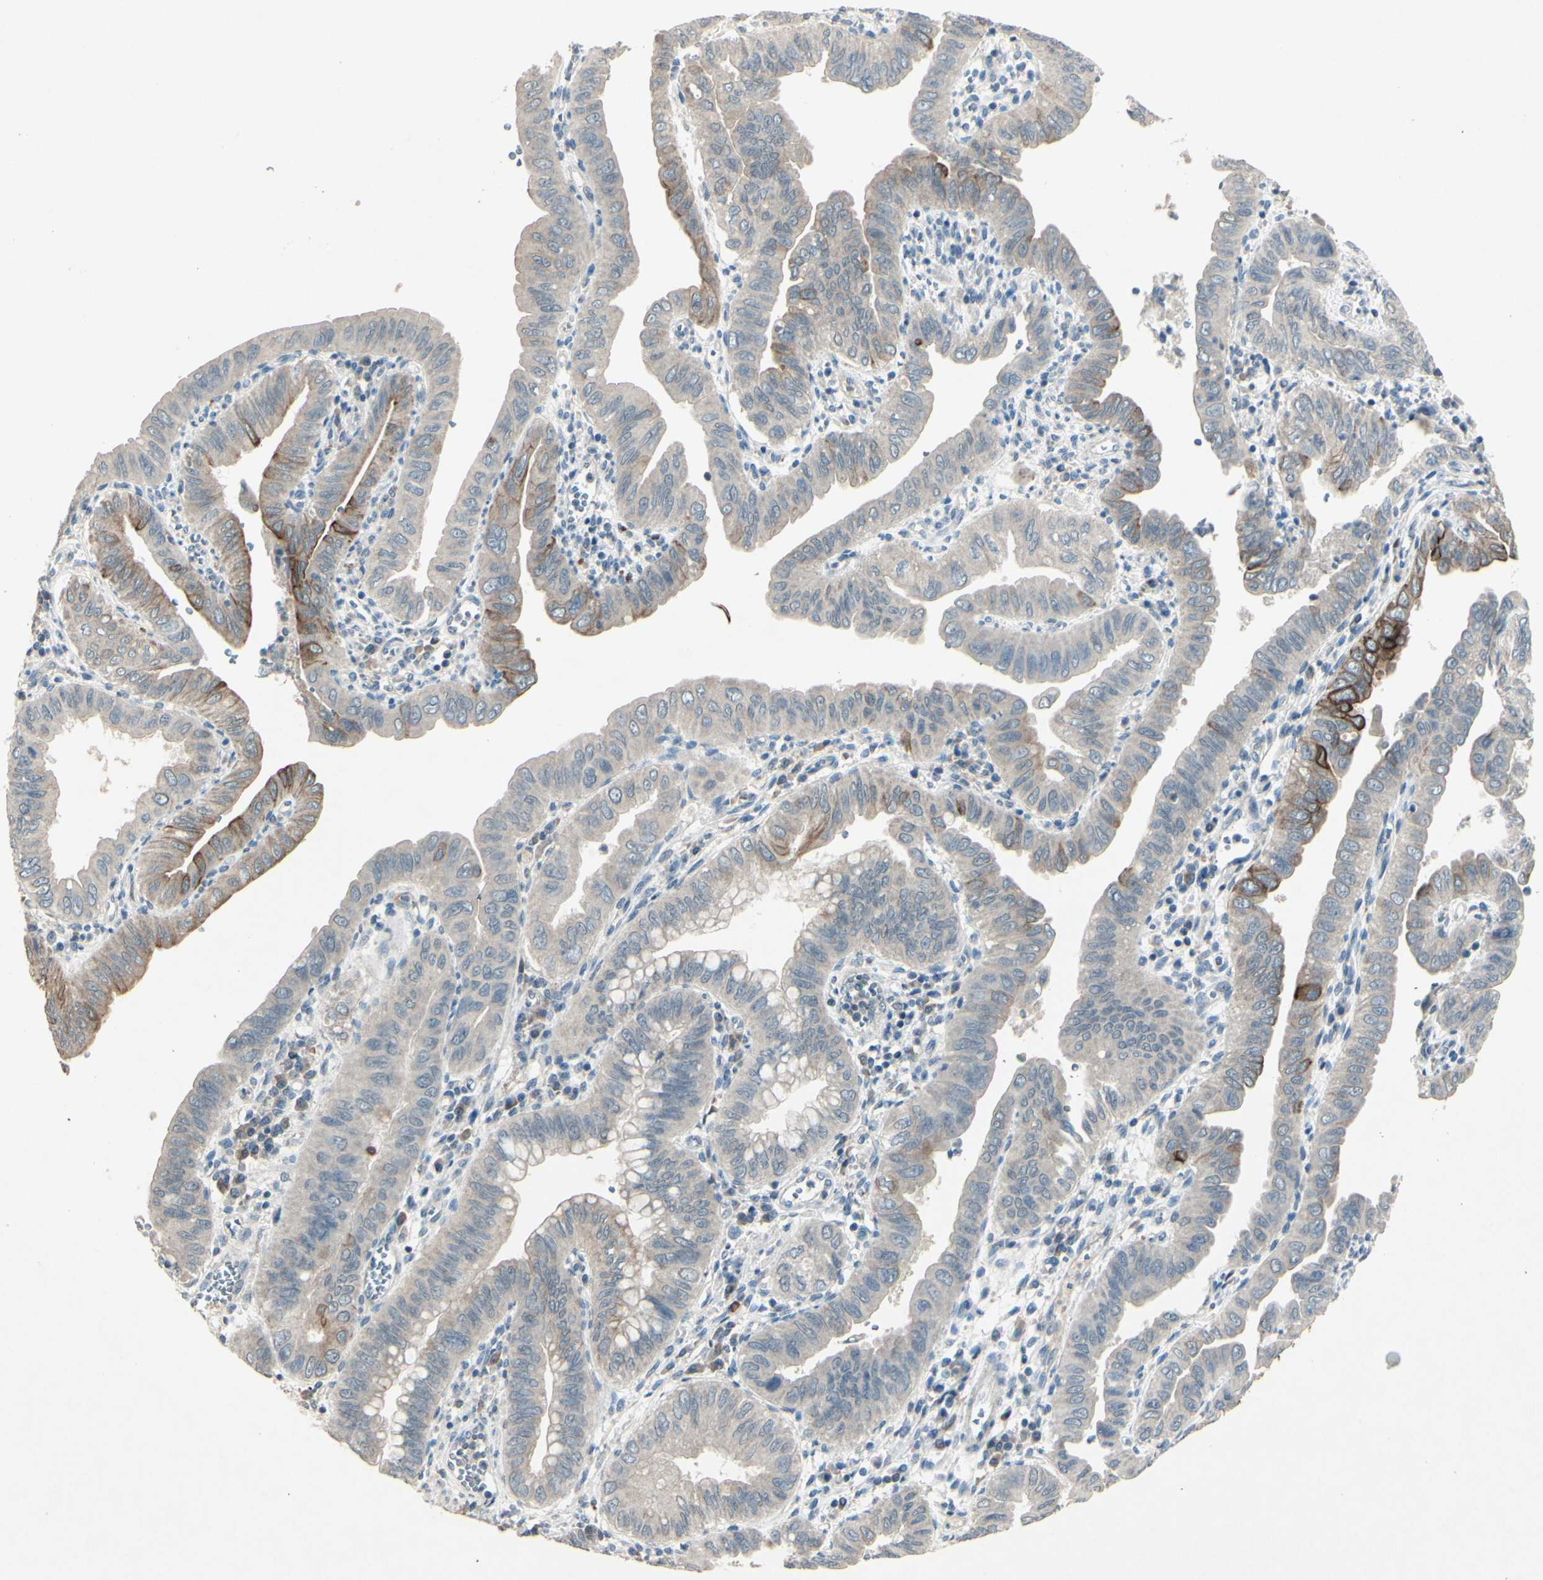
{"staining": {"intensity": "strong", "quantity": "<25%", "location": "cytoplasmic/membranous"}, "tissue": "pancreatic cancer", "cell_type": "Tumor cells", "image_type": "cancer", "snomed": [{"axis": "morphology", "description": "Normal tissue, NOS"}, {"axis": "topography", "description": "Lymph node"}], "caption": "This is a photomicrograph of IHC staining of pancreatic cancer, which shows strong staining in the cytoplasmic/membranous of tumor cells.", "gene": "TIMM21", "patient": {"sex": "male", "age": 50}}